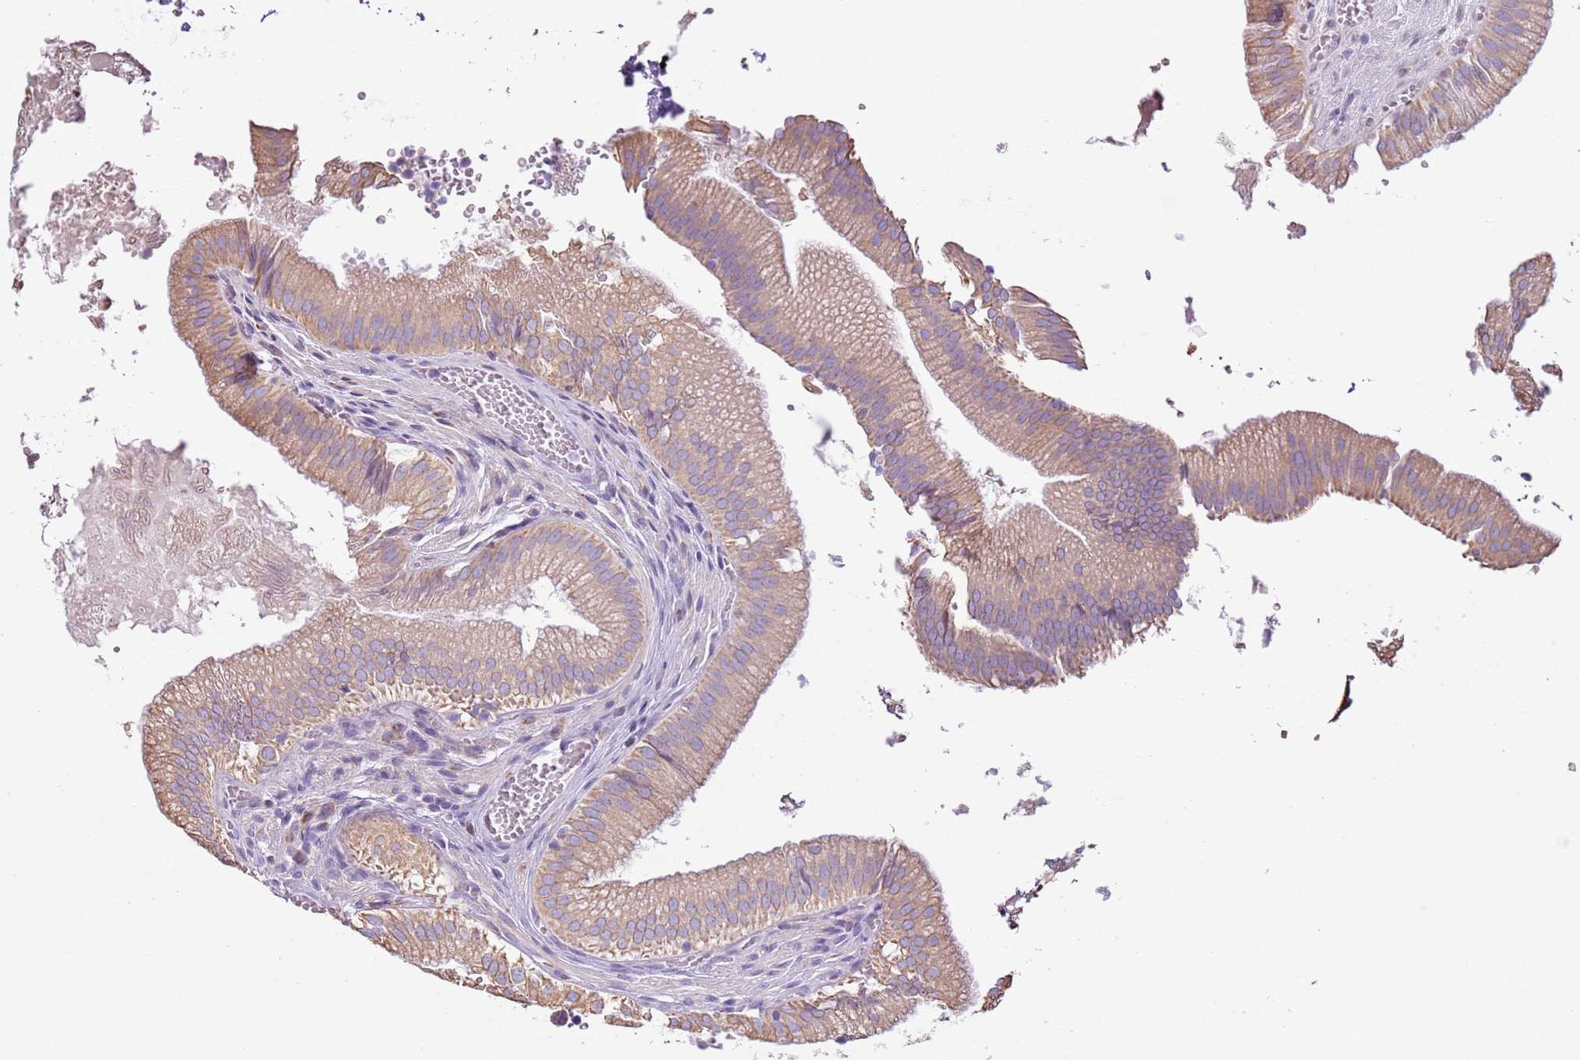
{"staining": {"intensity": "weak", "quantity": ">75%", "location": "cytoplasmic/membranous"}, "tissue": "gallbladder", "cell_type": "Glandular cells", "image_type": "normal", "snomed": [{"axis": "morphology", "description": "Normal tissue, NOS"}, {"axis": "topography", "description": "Gallbladder"}, {"axis": "topography", "description": "Peripheral nerve tissue"}], "caption": "The image shows staining of unremarkable gallbladder, revealing weak cytoplasmic/membranous protein positivity (brown color) within glandular cells.", "gene": "OAF", "patient": {"sex": "male", "age": 17}}